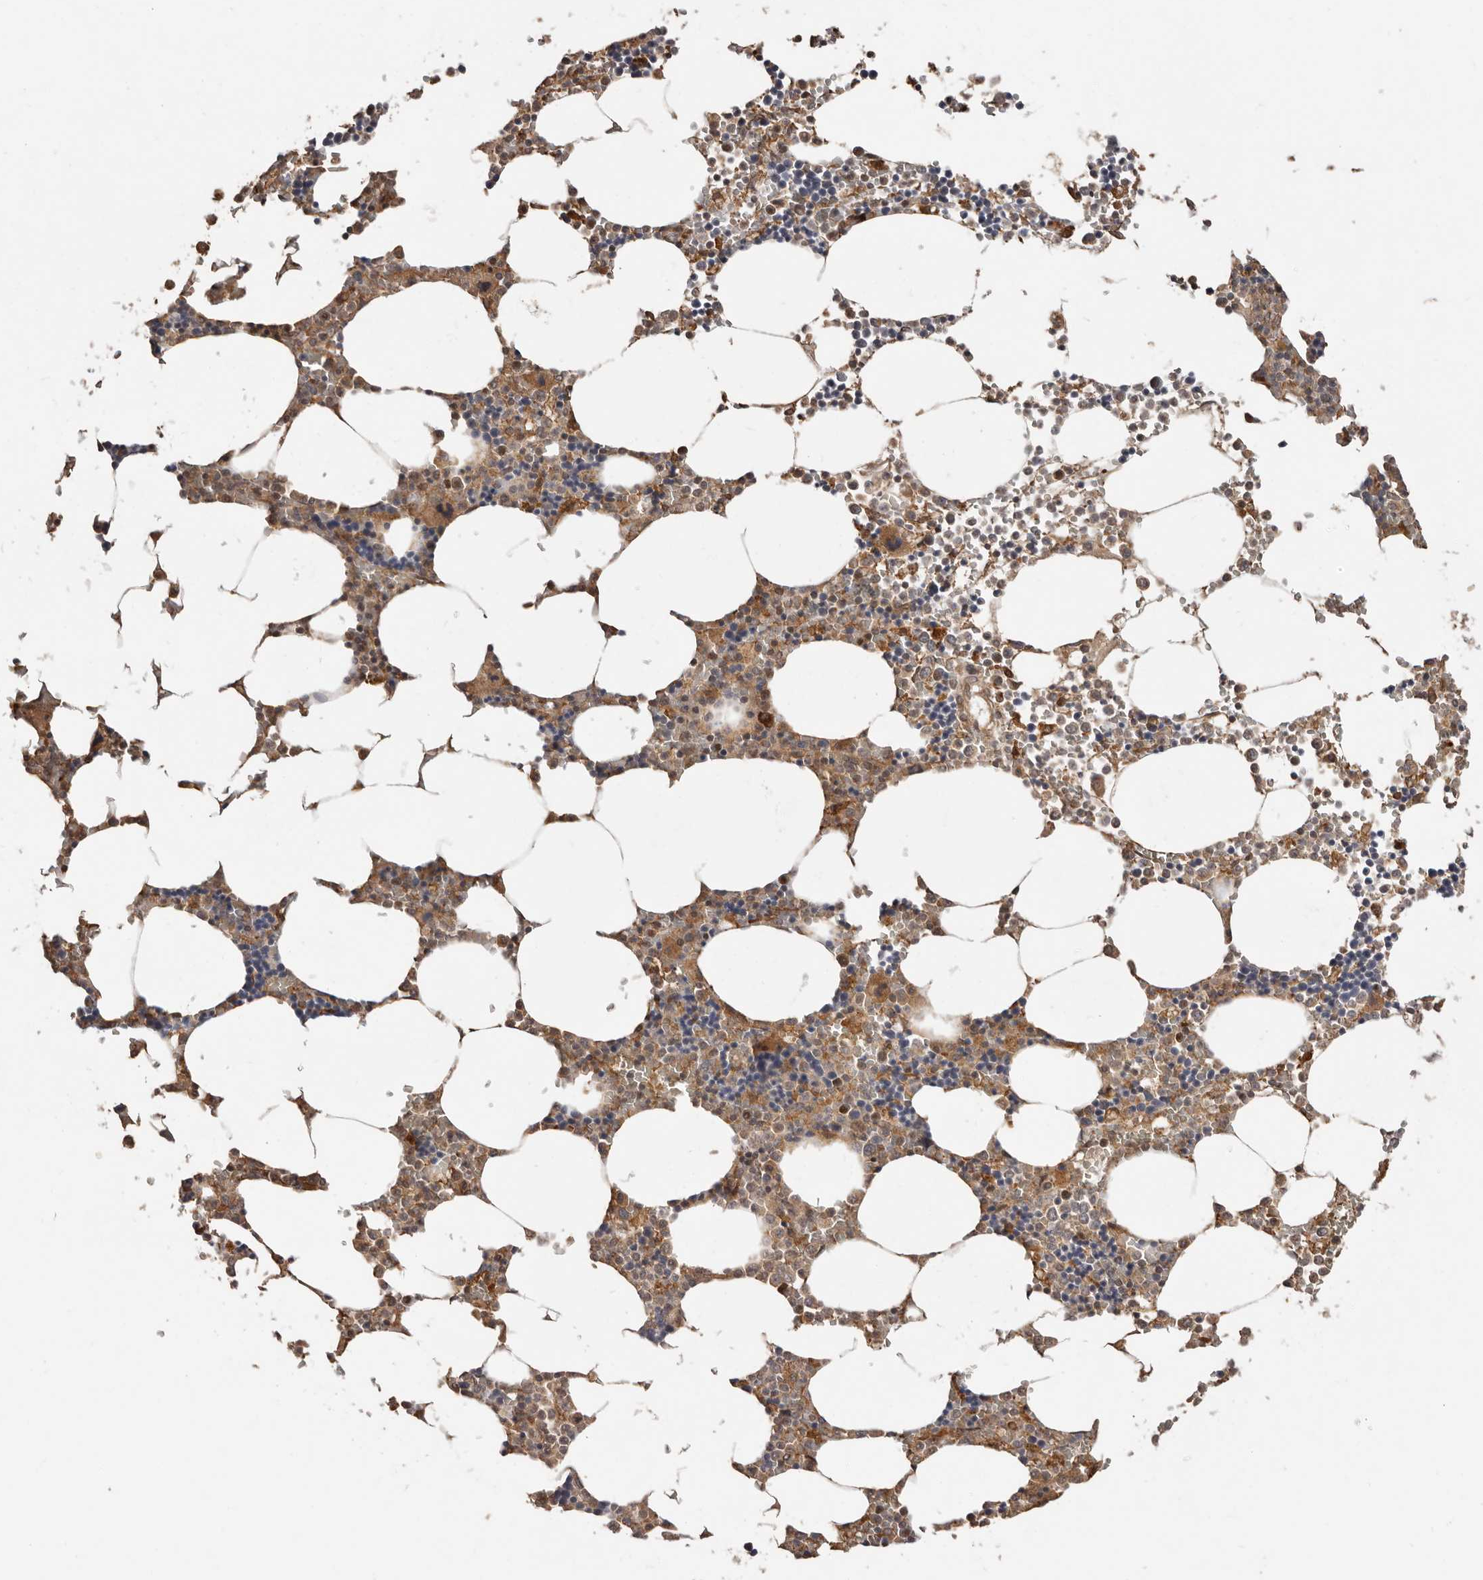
{"staining": {"intensity": "moderate", "quantity": "25%-75%", "location": "cytoplasmic/membranous"}, "tissue": "bone marrow", "cell_type": "Hematopoietic cells", "image_type": "normal", "snomed": [{"axis": "morphology", "description": "Normal tissue, NOS"}, {"axis": "topography", "description": "Bone marrow"}], "caption": "Bone marrow stained with immunohistochemistry shows moderate cytoplasmic/membranous positivity in about 25%-75% of hematopoietic cells.", "gene": "RSPO2", "patient": {"sex": "male", "age": 70}}